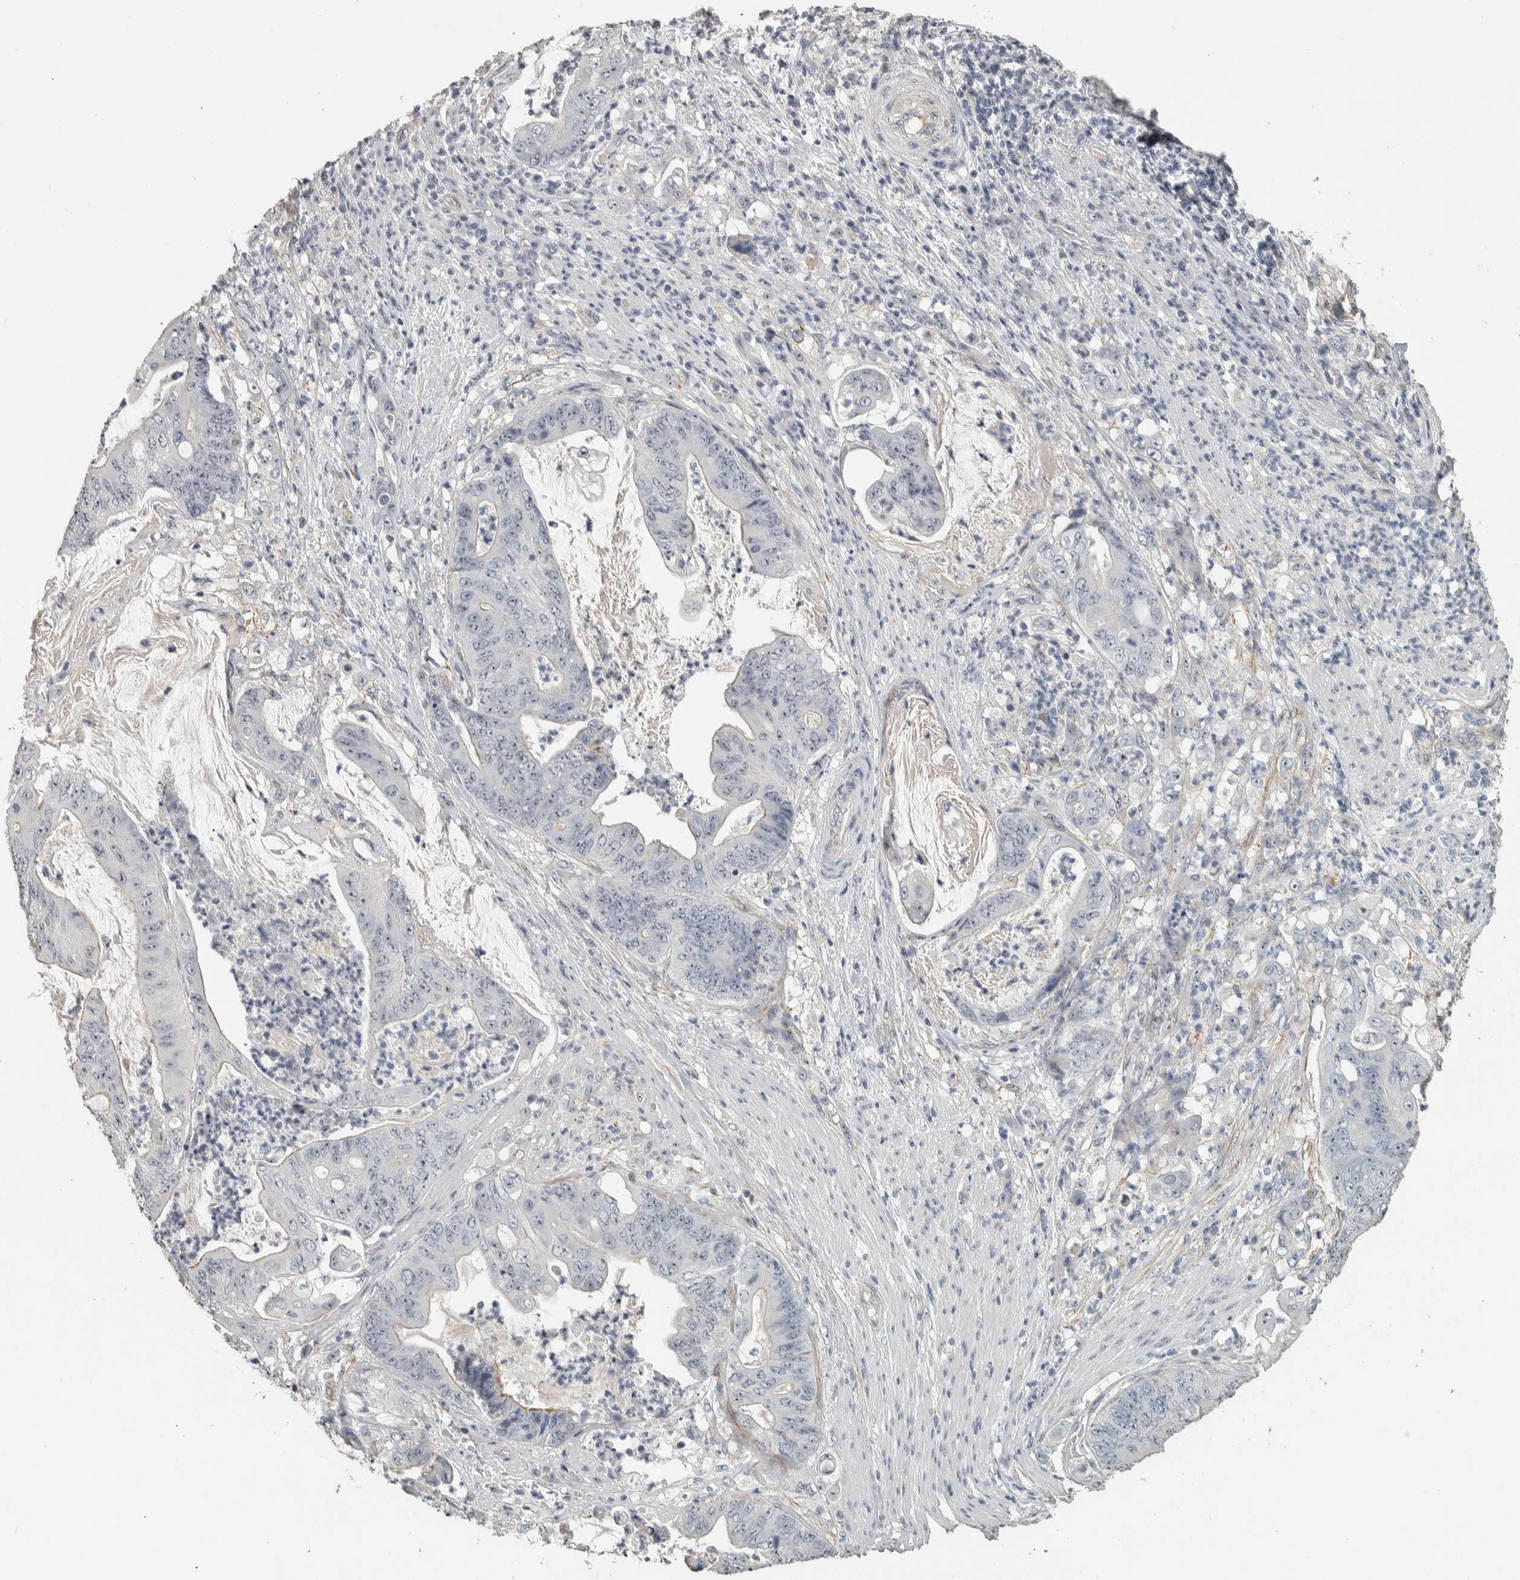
{"staining": {"intensity": "weak", "quantity": "<25%", "location": "nuclear"}, "tissue": "stomach cancer", "cell_type": "Tumor cells", "image_type": "cancer", "snomed": [{"axis": "morphology", "description": "Adenocarcinoma, NOS"}, {"axis": "topography", "description": "Stomach"}], "caption": "High magnification brightfield microscopy of stomach adenocarcinoma stained with DAB (brown) and counterstained with hematoxylin (blue): tumor cells show no significant staining. (DAB (3,3'-diaminobenzidine) immunohistochemistry visualized using brightfield microscopy, high magnification).", "gene": "DCAF10", "patient": {"sex": "female", "age": 73}}